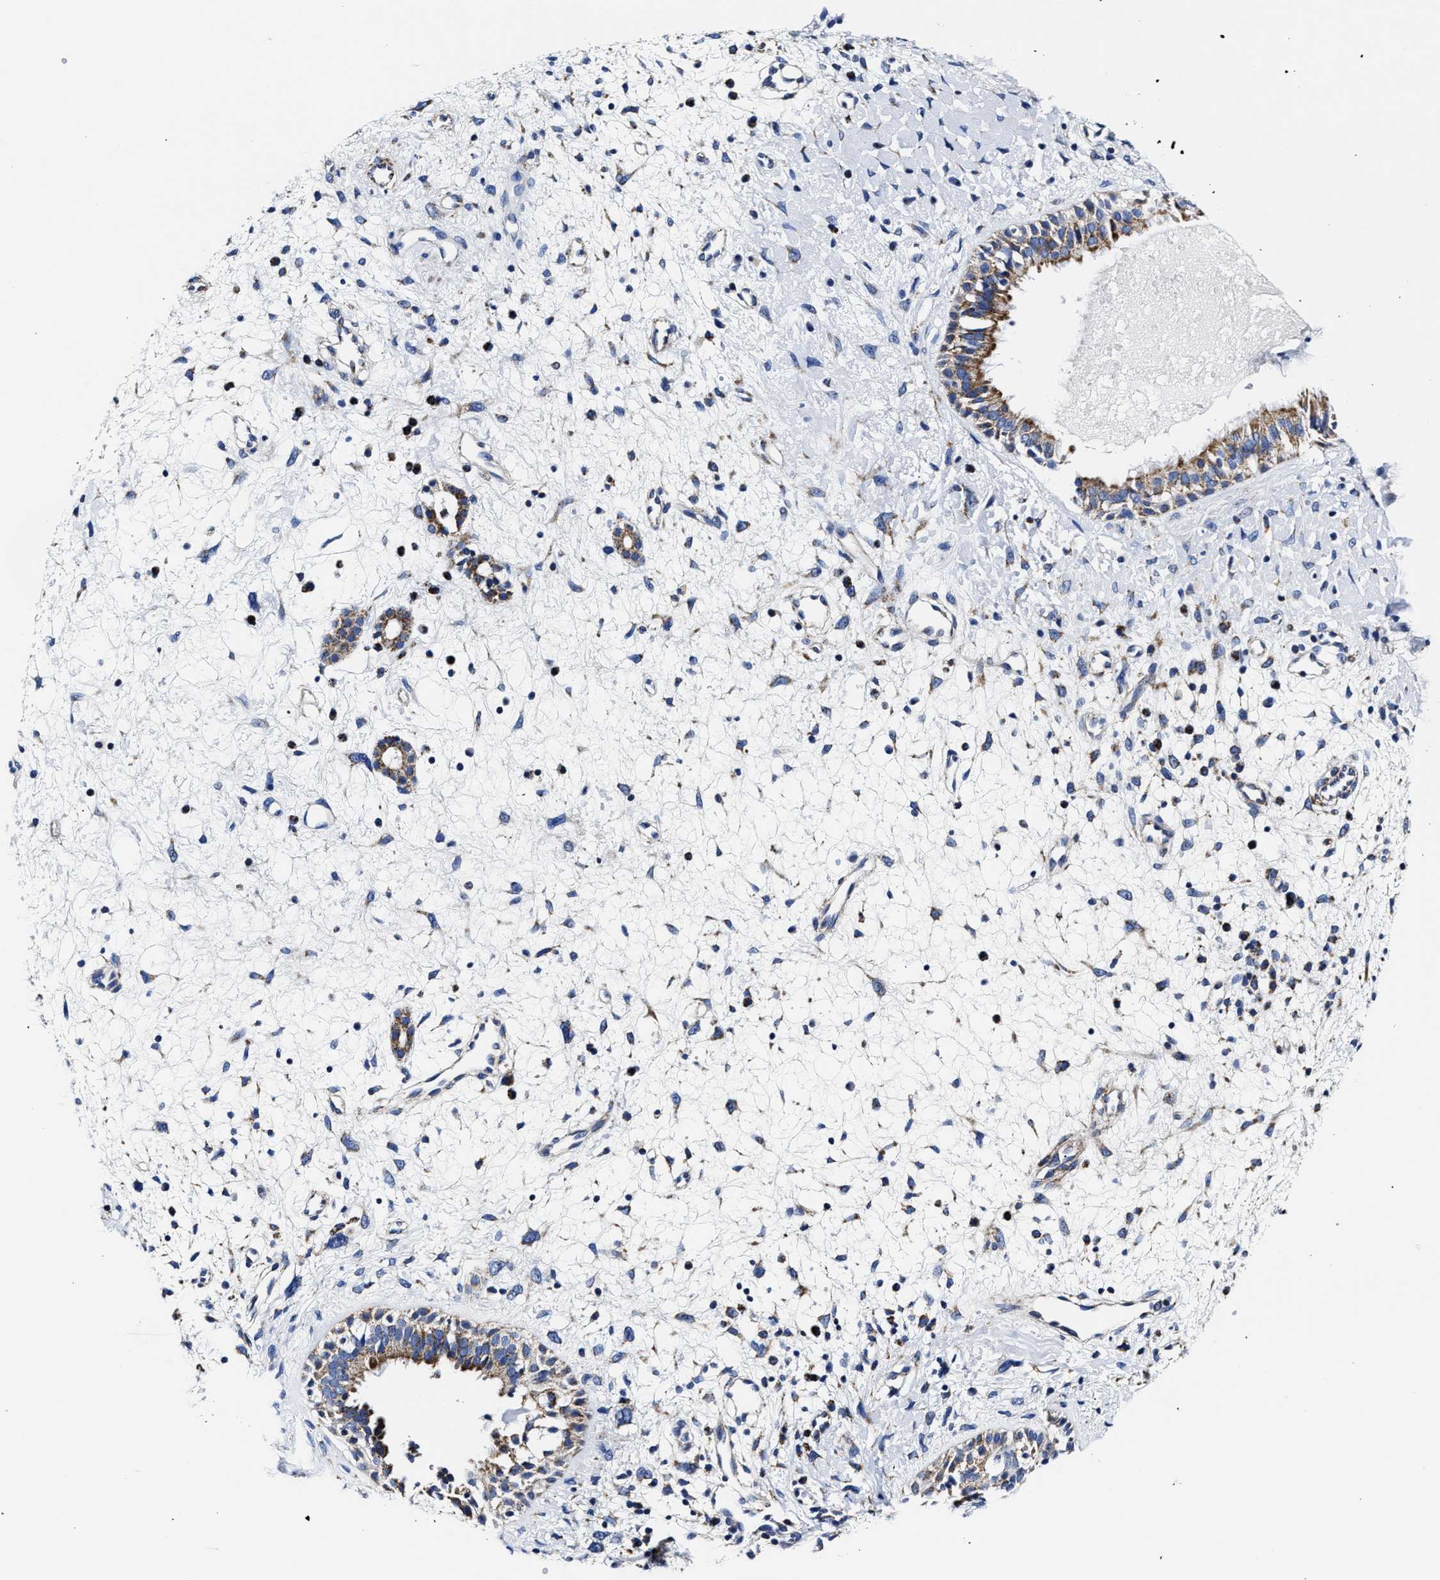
{"staining": {"intensity": "strong", "quantity": "25%-75%", "location": "cytoplasmic/membranous"}, "tissue": "nasopharynx", "cell_type": "Respiratory epithelial cells", "image_type": "normal", "snomed": [{"axis": "morphology", "description": "Normal tissue, NOS"}, {"axis": "topography", "description": "Nasopharynx"}], "caption": "Immunohistochemical staining of normal nasopharynx demonstrates strong cytoplasmic/membranous protein expression in about 25%-75% of respiratory epithelial cells.", "gene": "HINT2", "patient": {"sex": "male", "age": 22}}